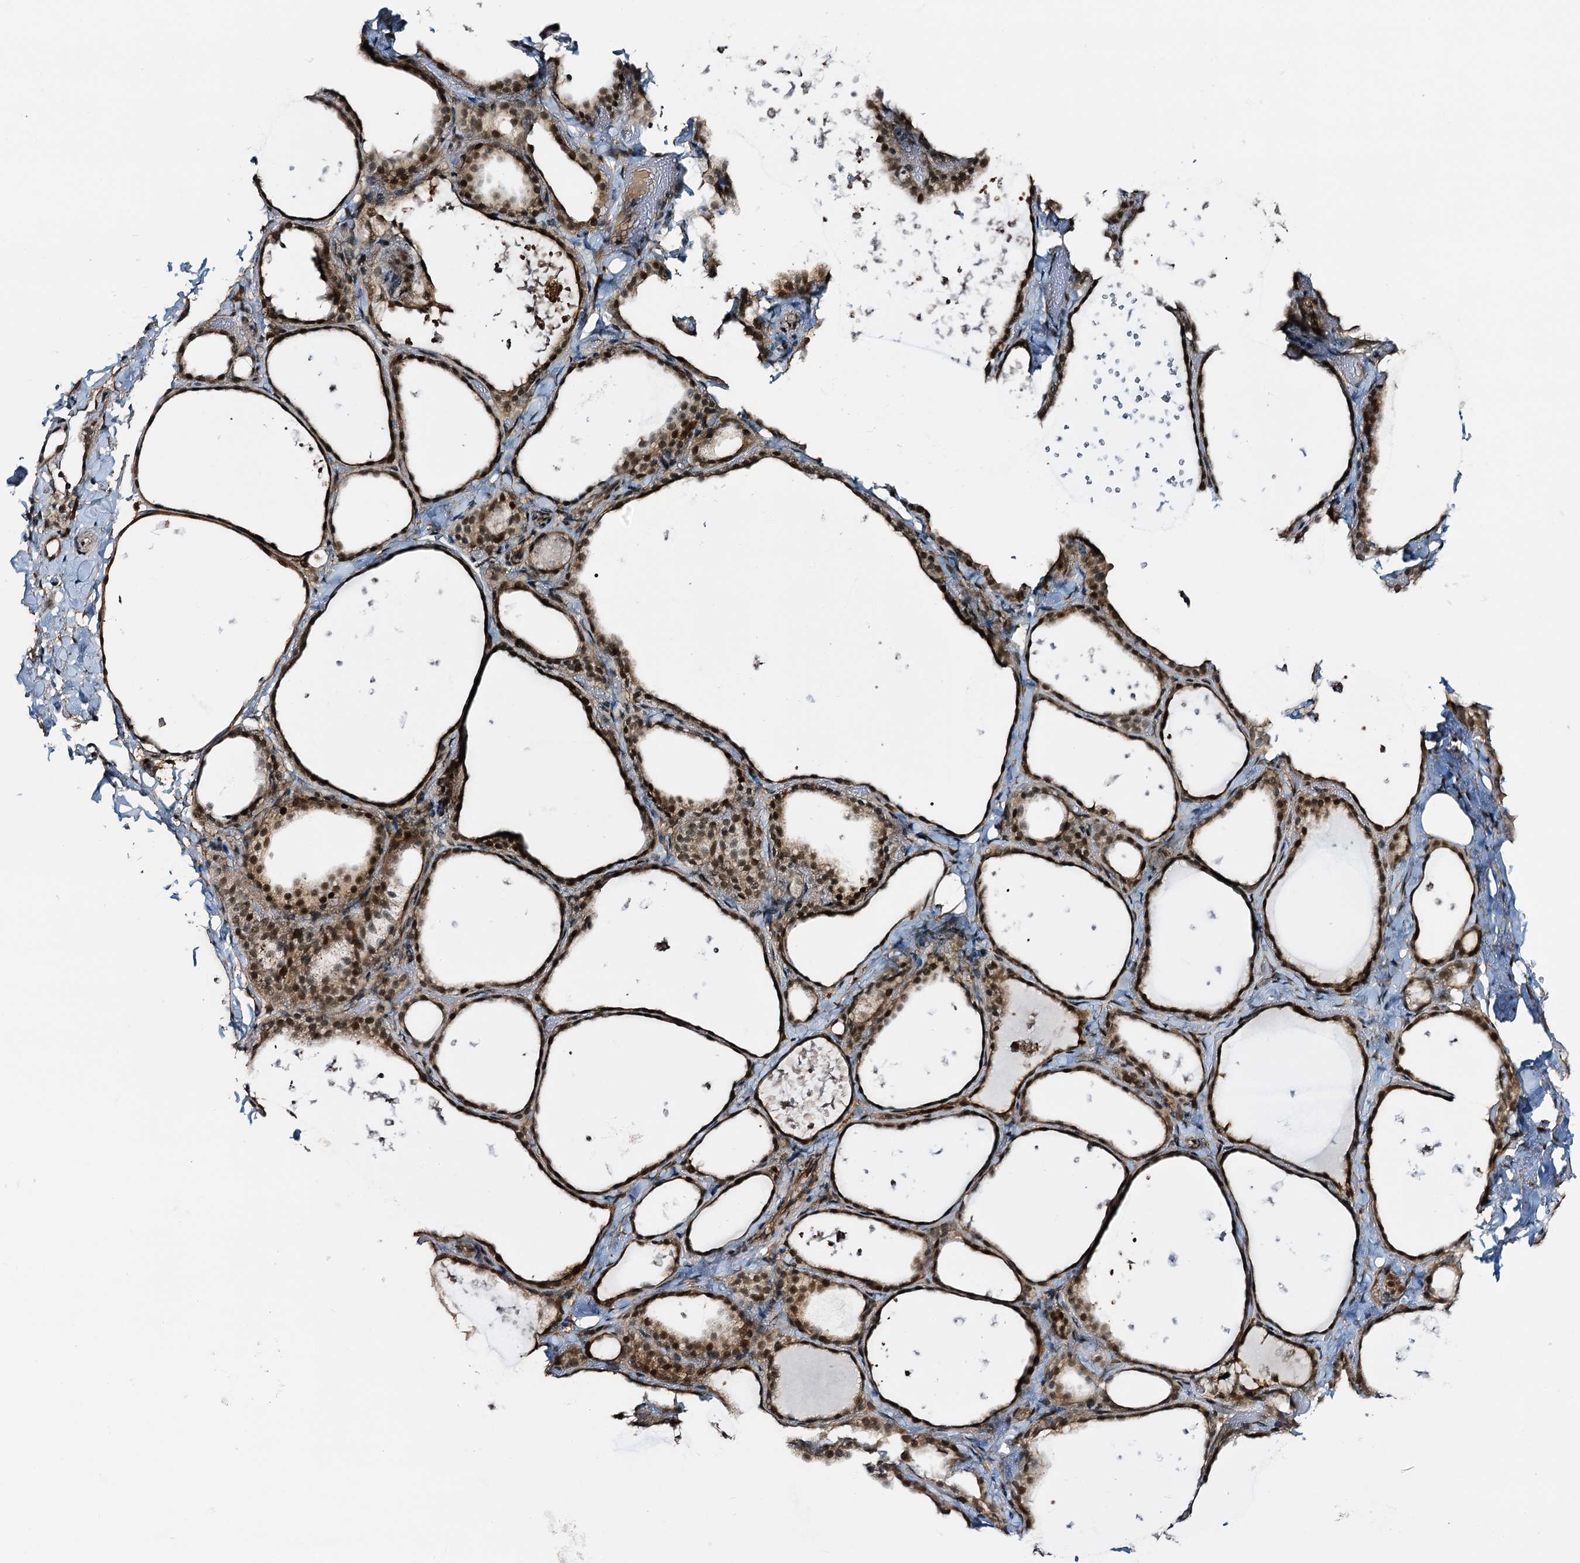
{"staining": {"intensity": "moderate", "quantity": ">75%", "location": "cytoplasmic/membranous,nuclear"}, "tissue": "thyroid gland", "cell_type": "Glandular cells", "image_type": "normal", "snomed": [{"axis": "morphology", "description": "Normal tissue, NOS"}, {"axis": "topography", "description": "Thyroid gland"}], "caption": "An immunohistochemistry photomicrograph of benign tissue is shown. Protein staining in brown shows moderate cytoplasmic/membranous,nuclear positivity in thyroid gland within glandular cells.", "gene": "ZNF609", "patient": {"sex": "female", "age": 44}}